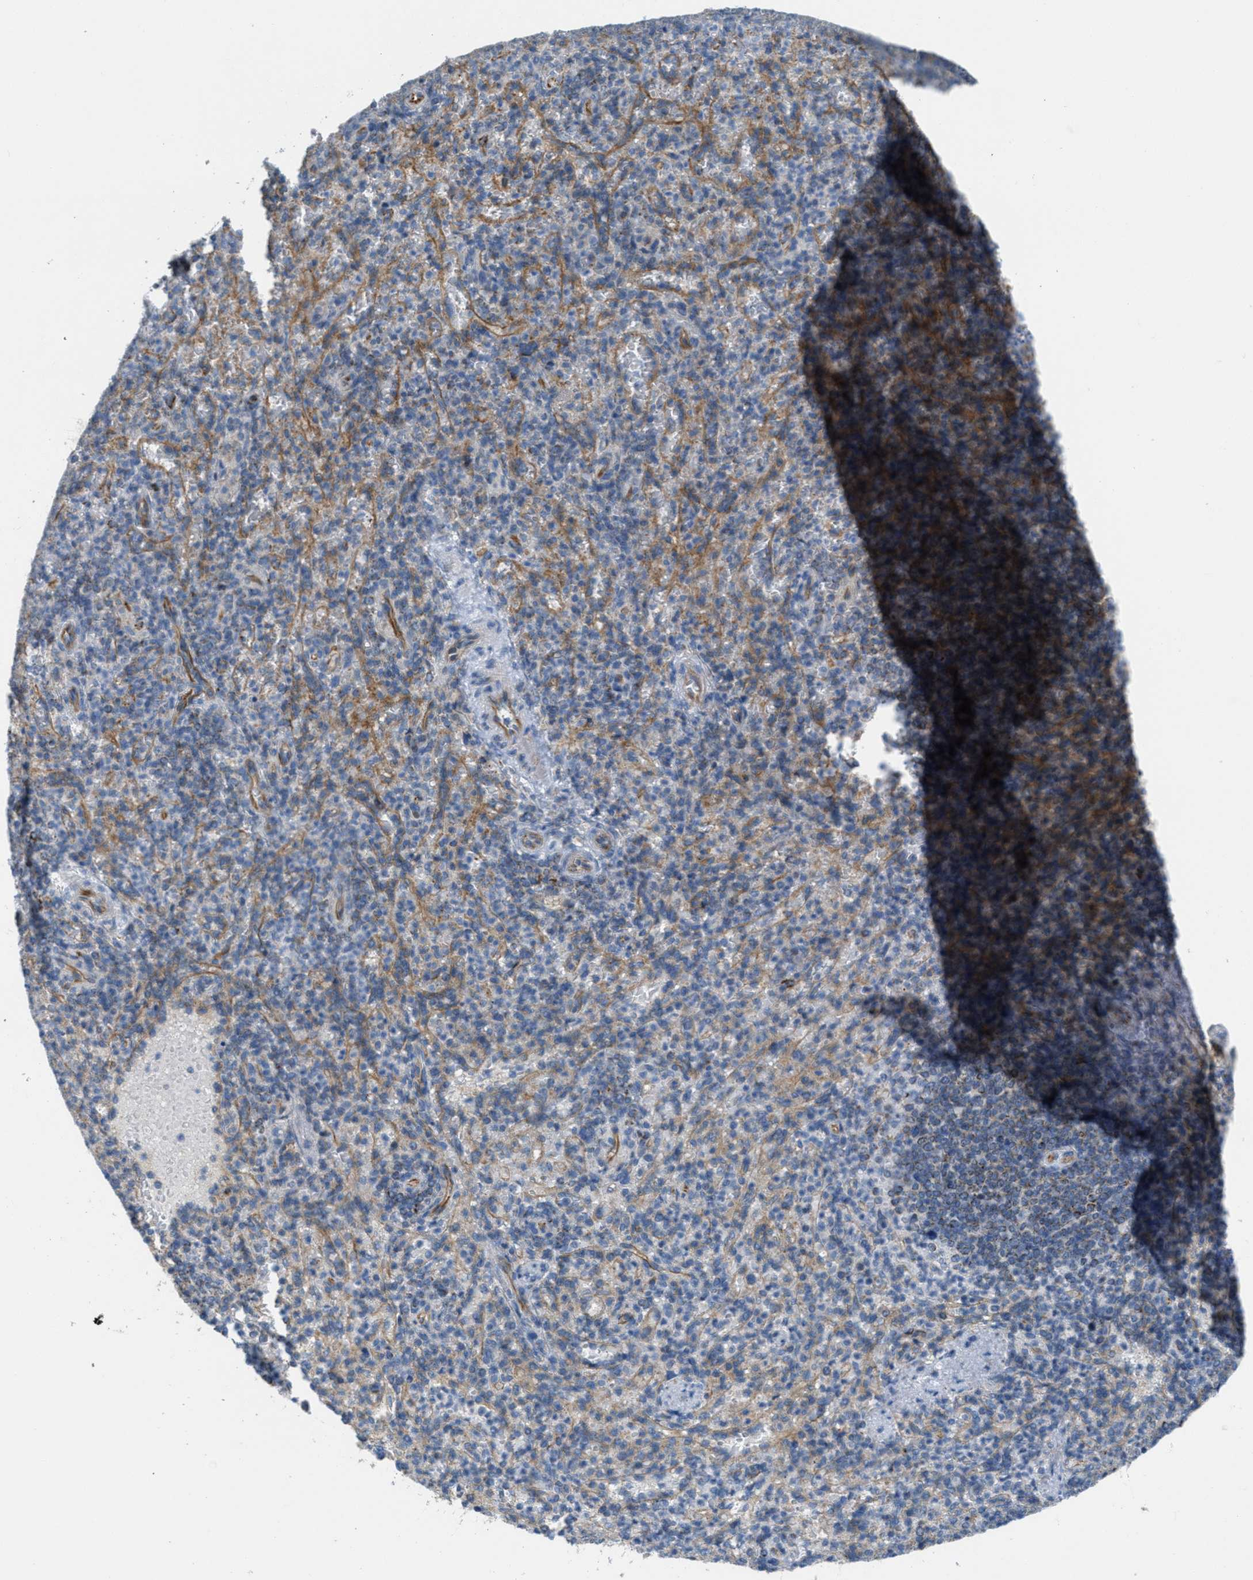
{"staining": {"intensity": "strong", "quantity": "<25%", "location": "cytoplasmic/membranous"}, "tissue": "spleen", "cell_type": "Cells in red pulp", "image_type": "normal", "snomed": [{"axis": "morphology", "description": "Normal tissue, NOS"}, {"axis": "topography", "description": "Spleen"}], "caption": "Immunohistochemical staining of normal human spleen demonstrates strong cytoplasmic/membranous protein staining in approximately <25% of cells in red pulp. The staining was performed using DAB, with brown indicating positive protein expression. Nuclei are stained blue with hematoxylin.", "gene": "BTN3A1", "patient": {"sex": "female", "age": 74}}